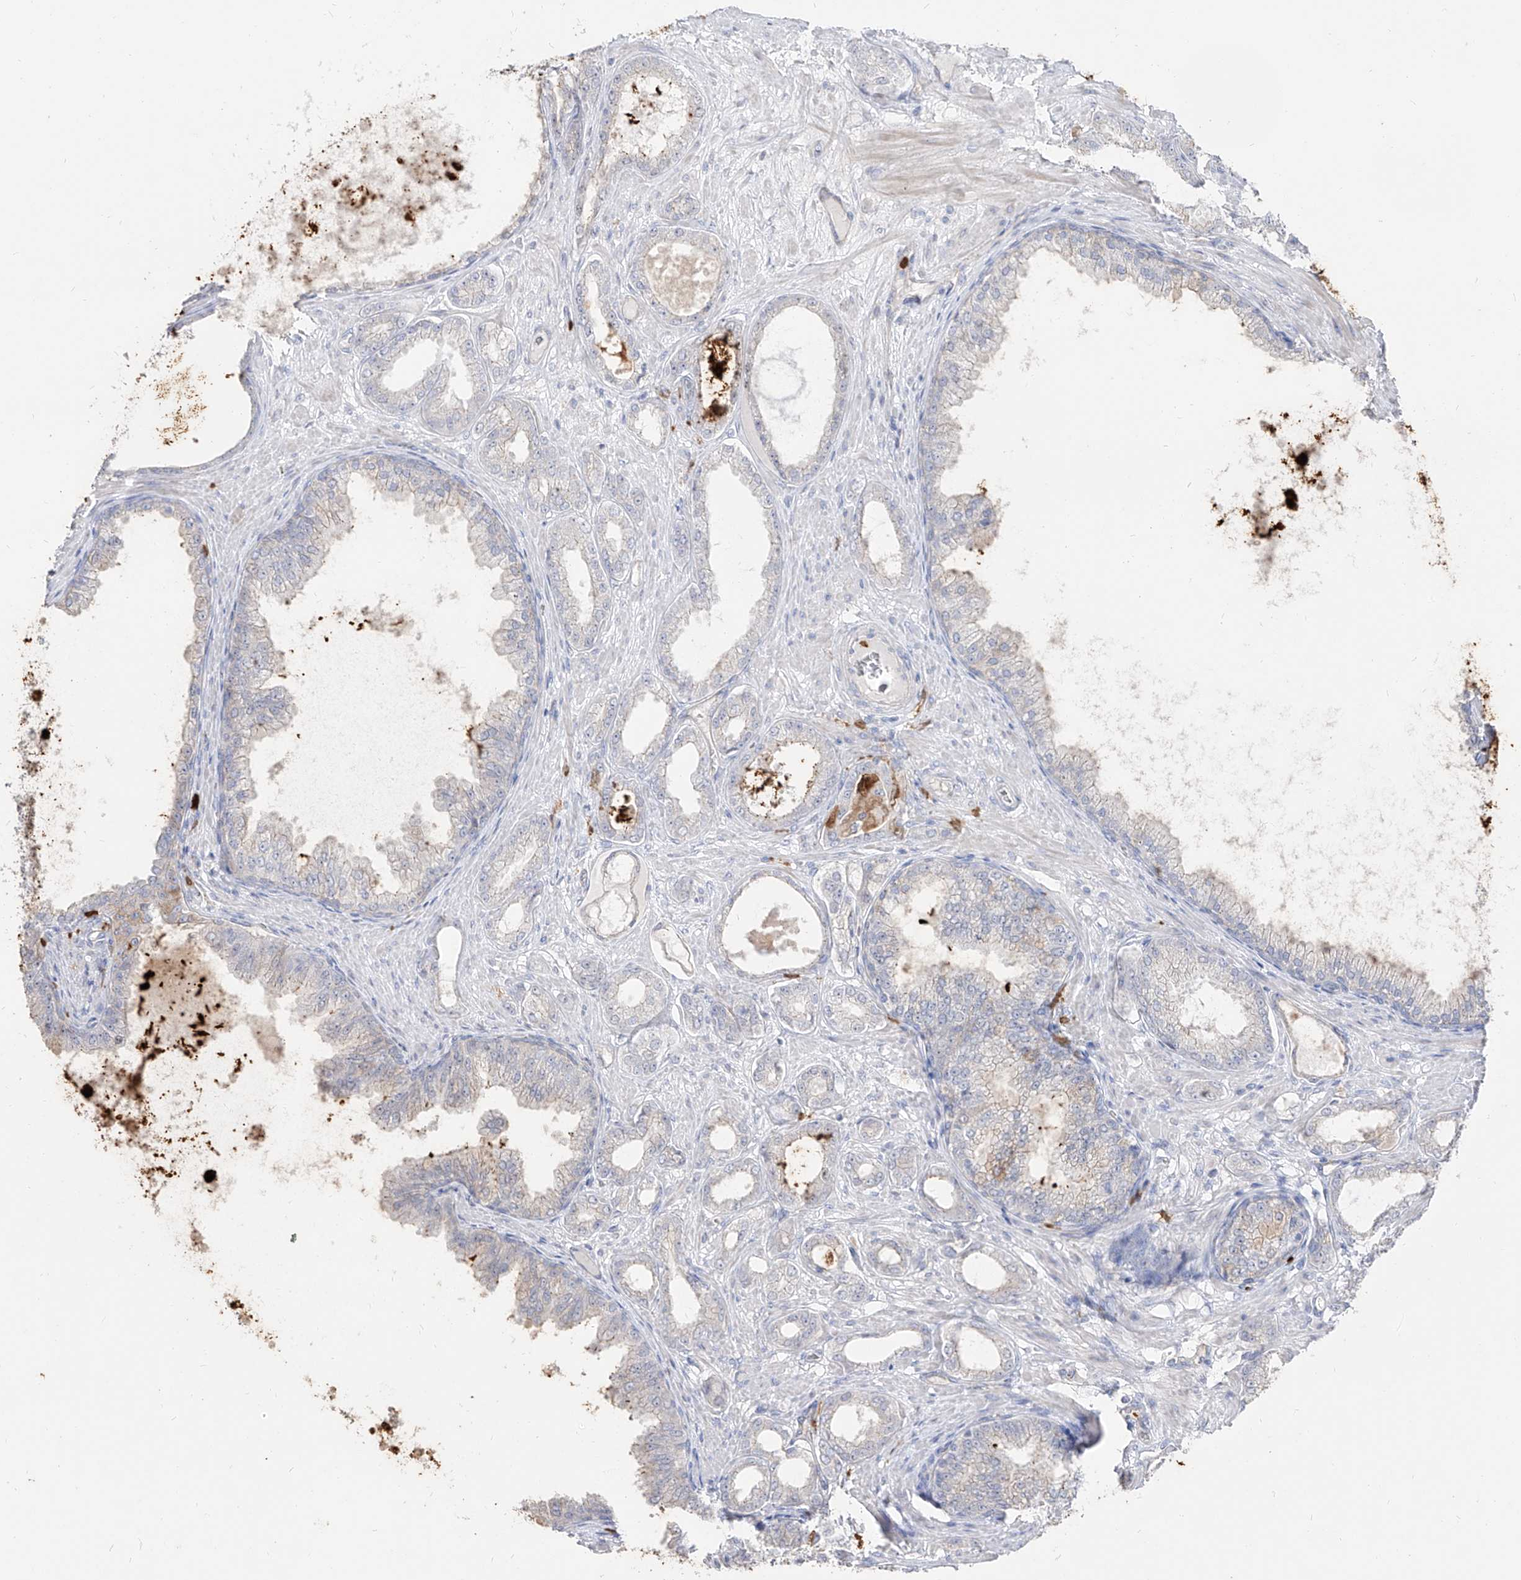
{"staining": {"intensity": "negative", "quantity": "none", "location": "none"}, "tissue": "prostate cancer", "cell_type": "Tumor cells", "image_type": "cancer", "snomed": [{"axis": "morphology", "description": "Adenocarcinoma, Low grade"}, {"axis": "topography", "description": "Prostate"}], "caption": "Prostate cancer stained for a protein using immunohistochemistry (IHC) displays no expression tumor cells.", "gene": "ZNF227", "patient": {"sex": "male", "age": 63}}